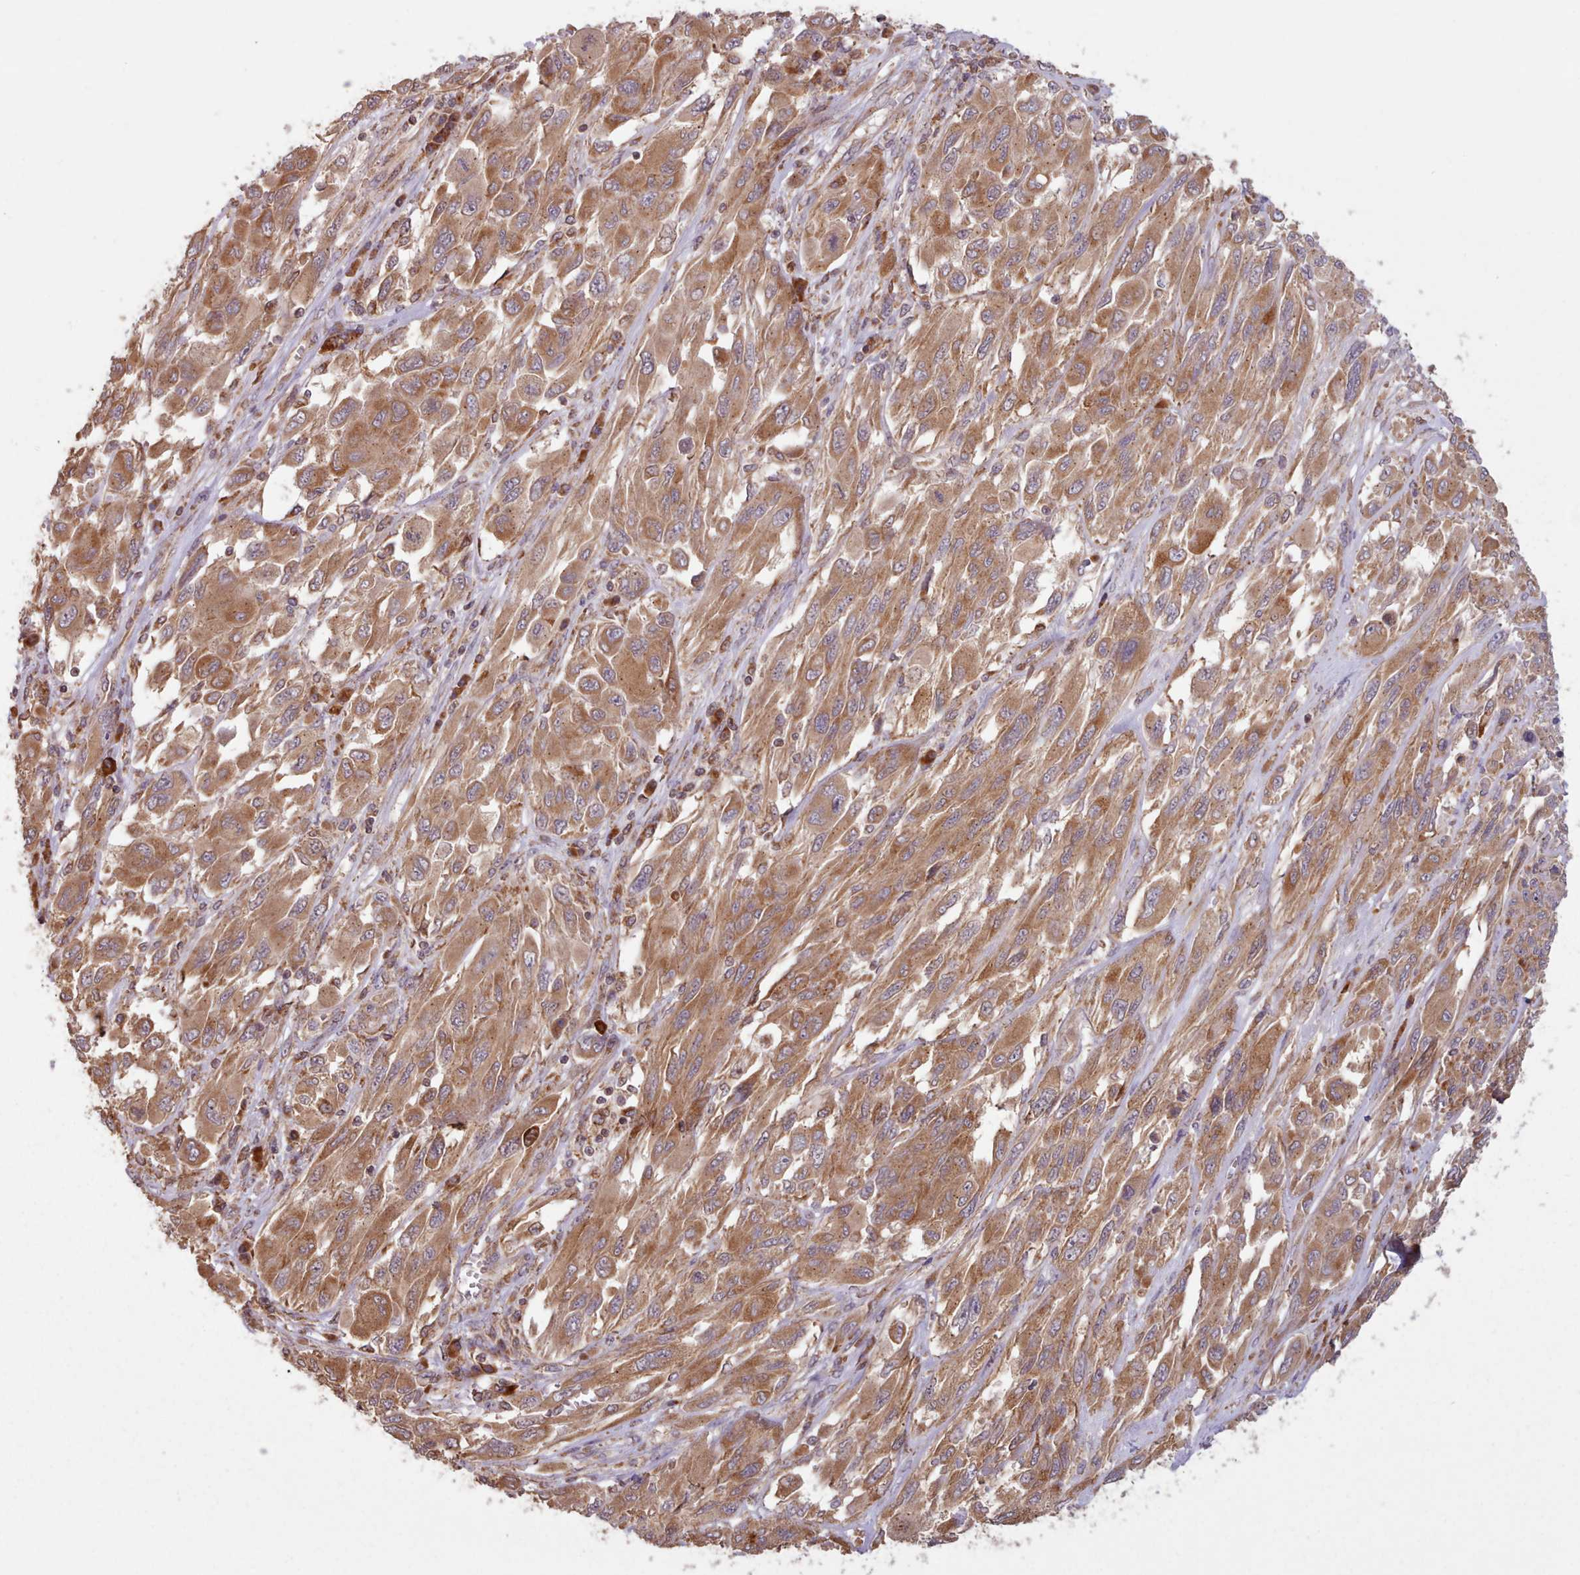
{"staining": {"intensity": "moderate", "quantity": ">75%", "location": "cytoplasmic/membranous"}, "tissue": "melanoma", "cell_type": "Tumor cells", "image_type": "cancer", "snomed": [{"axis": "morphology", "description": "Malignant melanoma, NOS"}, {"axis": "topography", "description": "Skin"}], "caption": "Immunohistochemistry micrograph of malignant melanoma stained for a protein (brown), which demonstrates medium levels of moderate cytoplasmic/membranous expression in approximately >75% of tumor cells.", "gene": "CRYBG1", "patient": {"sex": "female", "age": 91}}